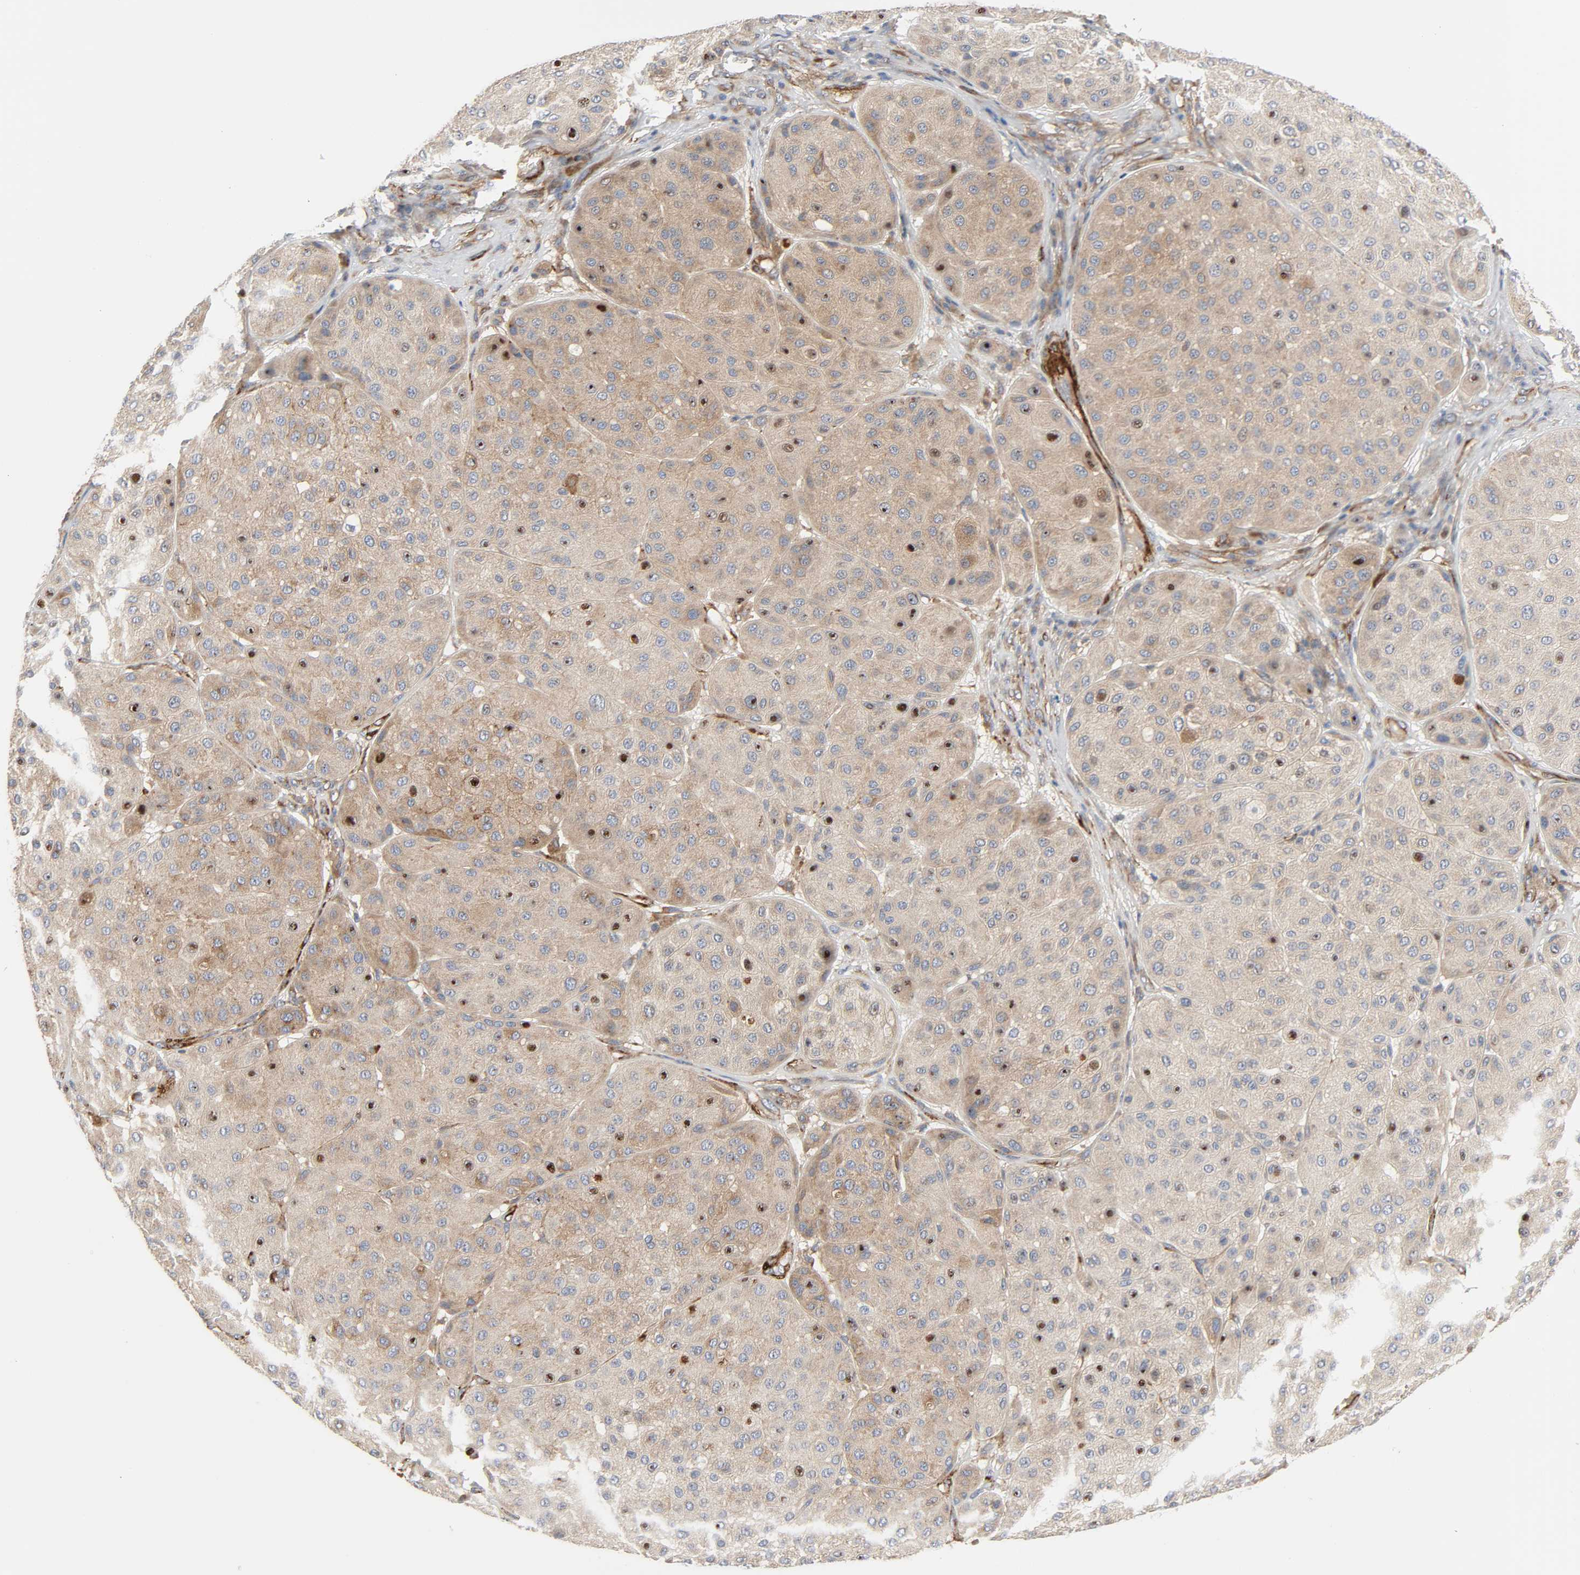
{"staining": {"intensity": "moderate", "quantity": ">75%", "location": "cytoplasmic/membranous"}, "tissue": "melanoma", "cell_type": "Tumor cells", "image_type": "cancer", "snomed": [{"axis": "morphology", "description": "Normal tissue, NOS"}, {"axis": "morphology", "description": "Malignant melanoma, Metastatic site"}, {"axis": "topography", "description": "Skin"}], "caption": "Protein expression analysis of human melanoma reveals moderate cytoplasmic/membranous expression in about >75% of tumor cells.", "gene": "ARHGAP1", "patient": {"sex": "male", "age": 41}}